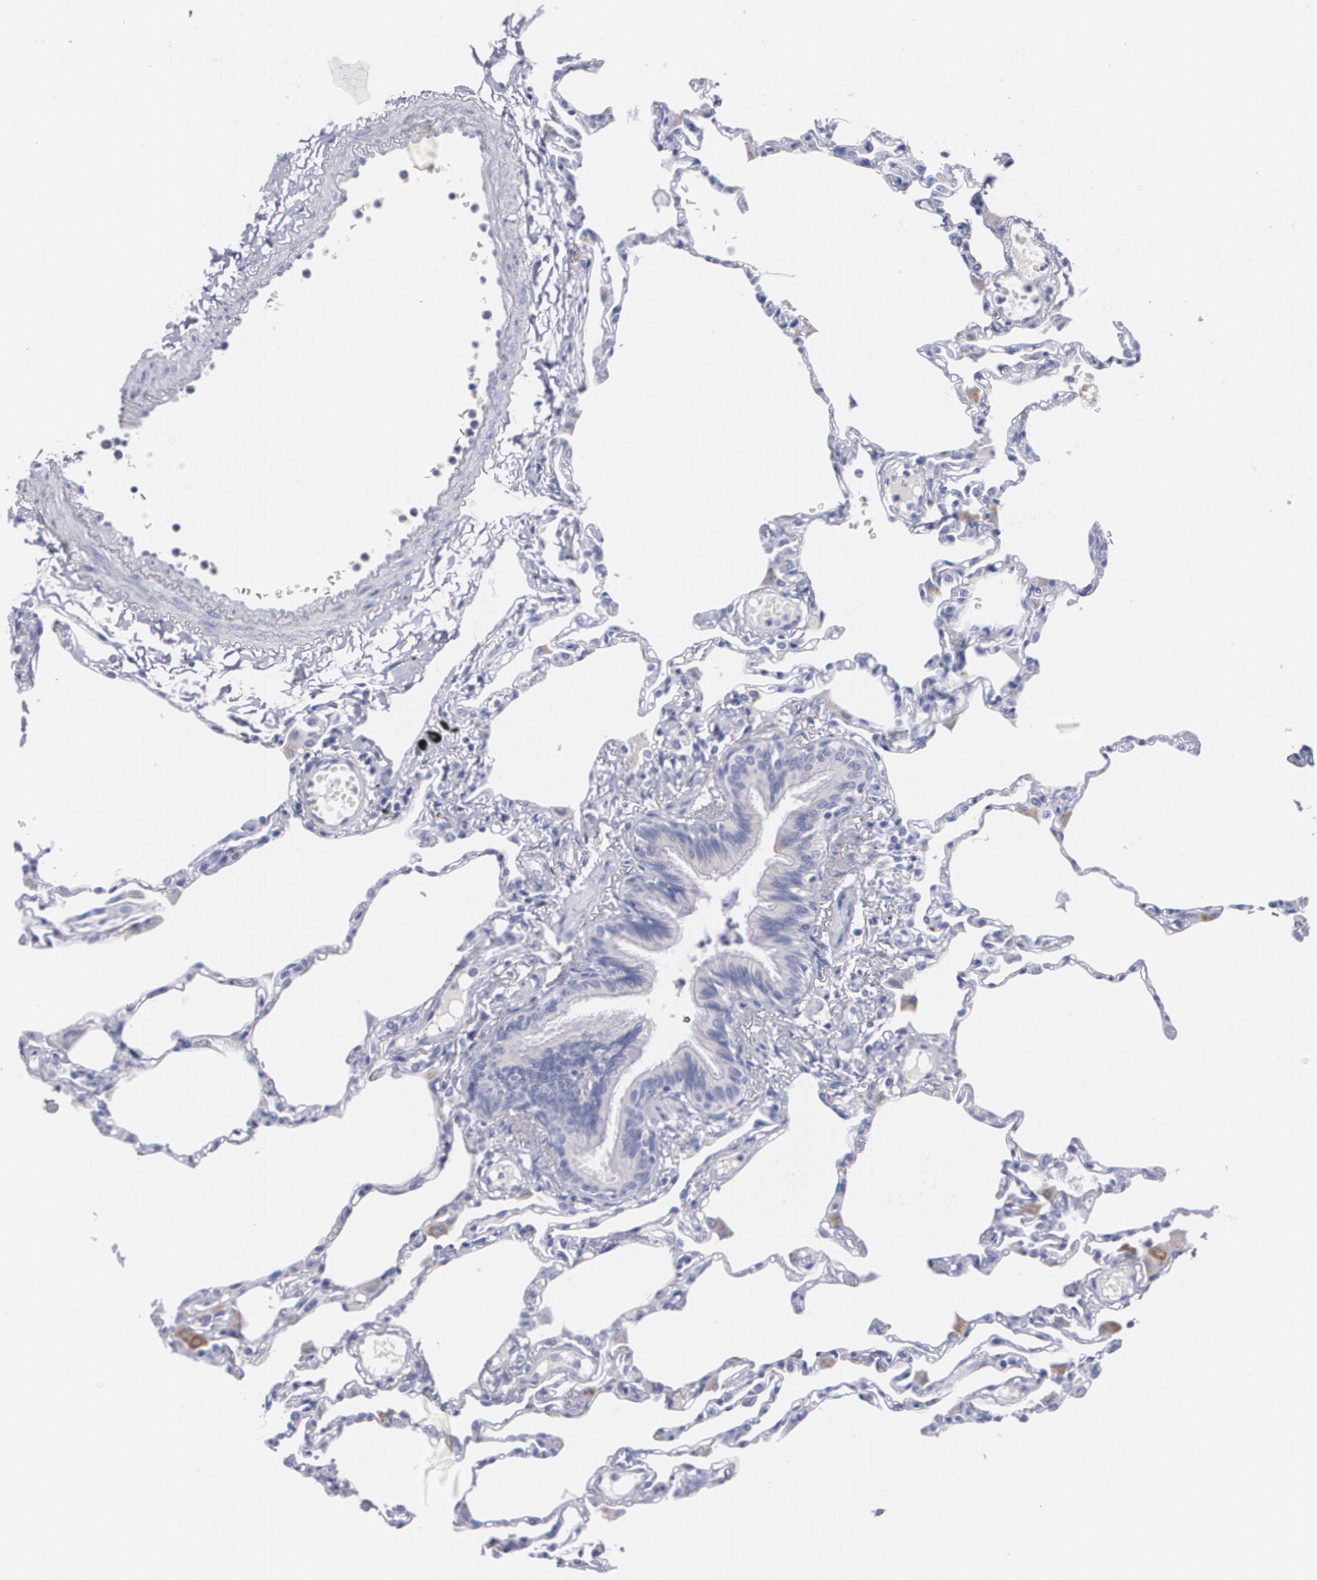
{"staining": {"intensity": "negative", "quantity": "none", "location": "none"}, "tissue": "lung", "cell_type": "Alveolar cells", "image_type": "normal", "snomed": [{"axis": "morphology", "description": "Normal tissue, NOS"}, {"axis": "topography", "description": "Lung"}], "caption": "The IHC image has no significant positivity in alveolar cells of lung. (DAB (3,3'-diaminobenzidine) immunohistochemistry (IHC) with hematoxylin counter stain).", "gene": "HMMR", "patient": {"sex": "female", "age": 49}}